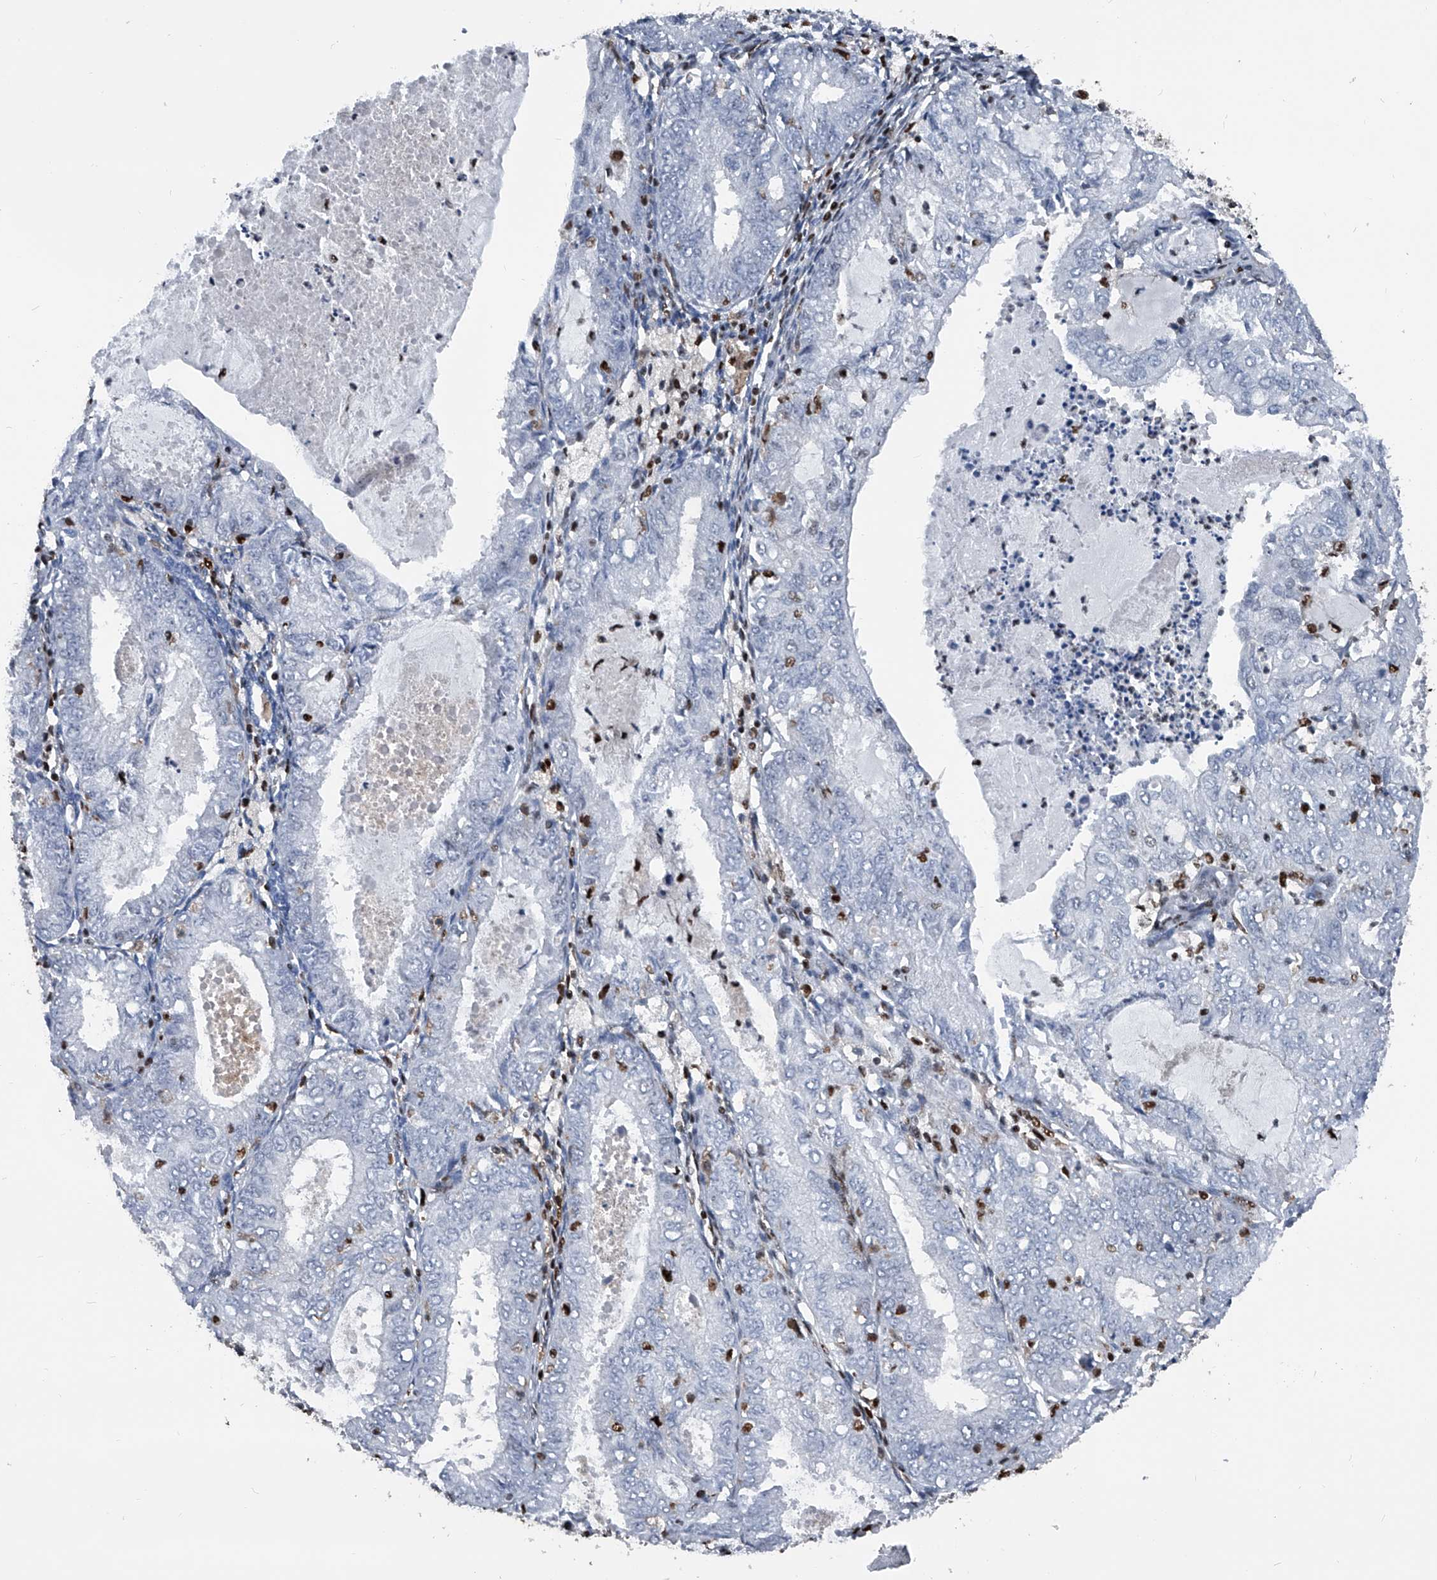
{"staining": {"intensity": "negative", "quantity": "none", "location": "none"}, "tissue": "endometrial cancer", "cell_type": "Tumor cells", "image_type": "cancer", "snomed": [{"axis": "morphology", "description": "Adenocarcinoma, NOS"}, {"axis": "topography", "description": "Endometrium"}], "caption": "IHC histopathology image of endometrial cancer (adenocarcinoma) stained for a protein (brown), which exhibits no expression in tumor cells.", "gene": "FKBP5", "patient": {"sex": "female", "age": 57}}